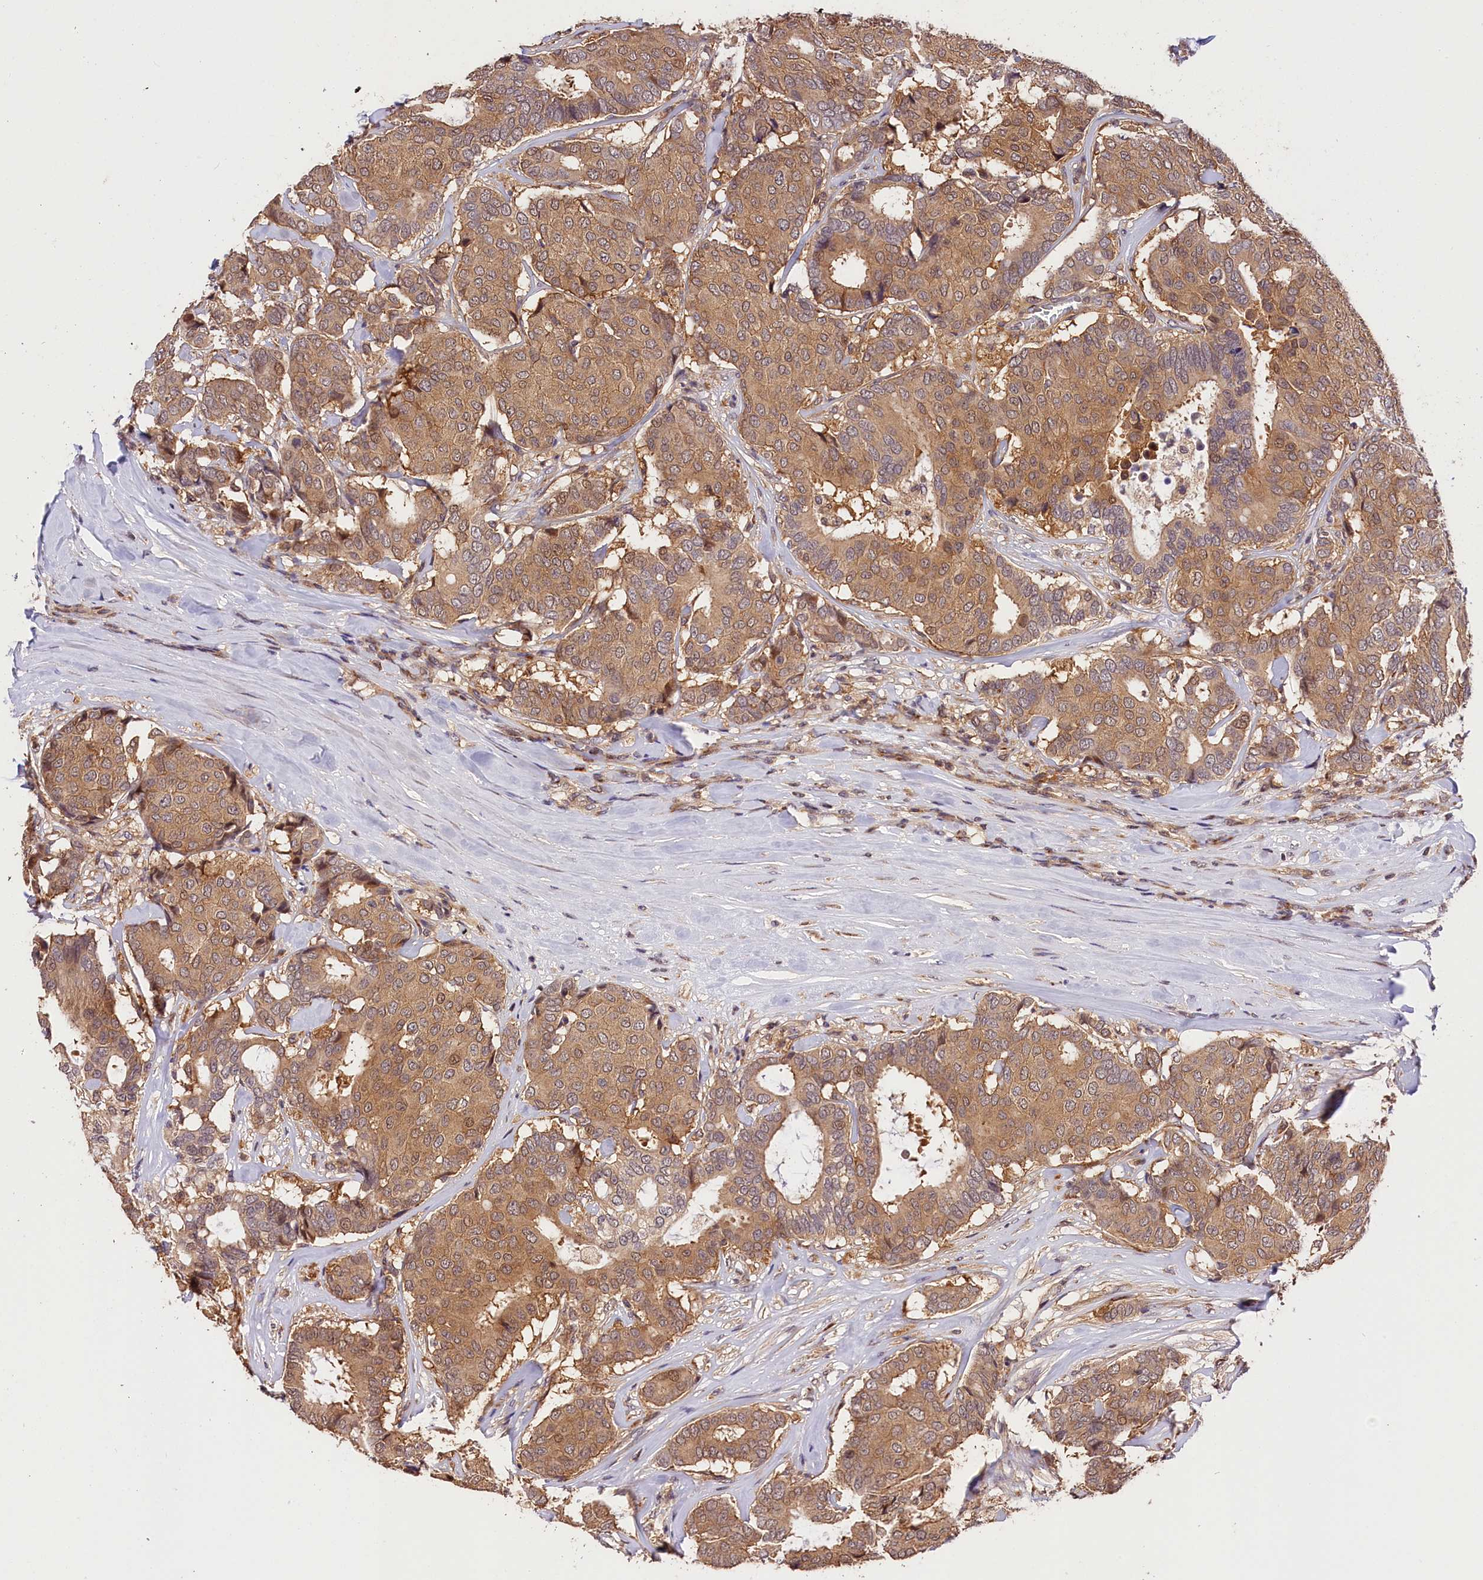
{"staining": {"intensity": "moderate", "quantity": ">75%", "location": "cytoplasmic/membranous"}, "tissue": "breast cancer", "cell_type": "Tumor cells", "image_type": "cancer", "snomed": [{"axis": "morphology", "description": "Duct carcinoma"}, {"axis": "topography", "description": "Breast"}], "caption": "Protein staining displays moderate cytoplasmic/membranous positivity in about >75% of tumor cells in infiltrating ductal carcinoma (breast). Nuclei are stained in blue.", "gene": "CHORDC1", "patient": {"sex": "female", "age": 75}}